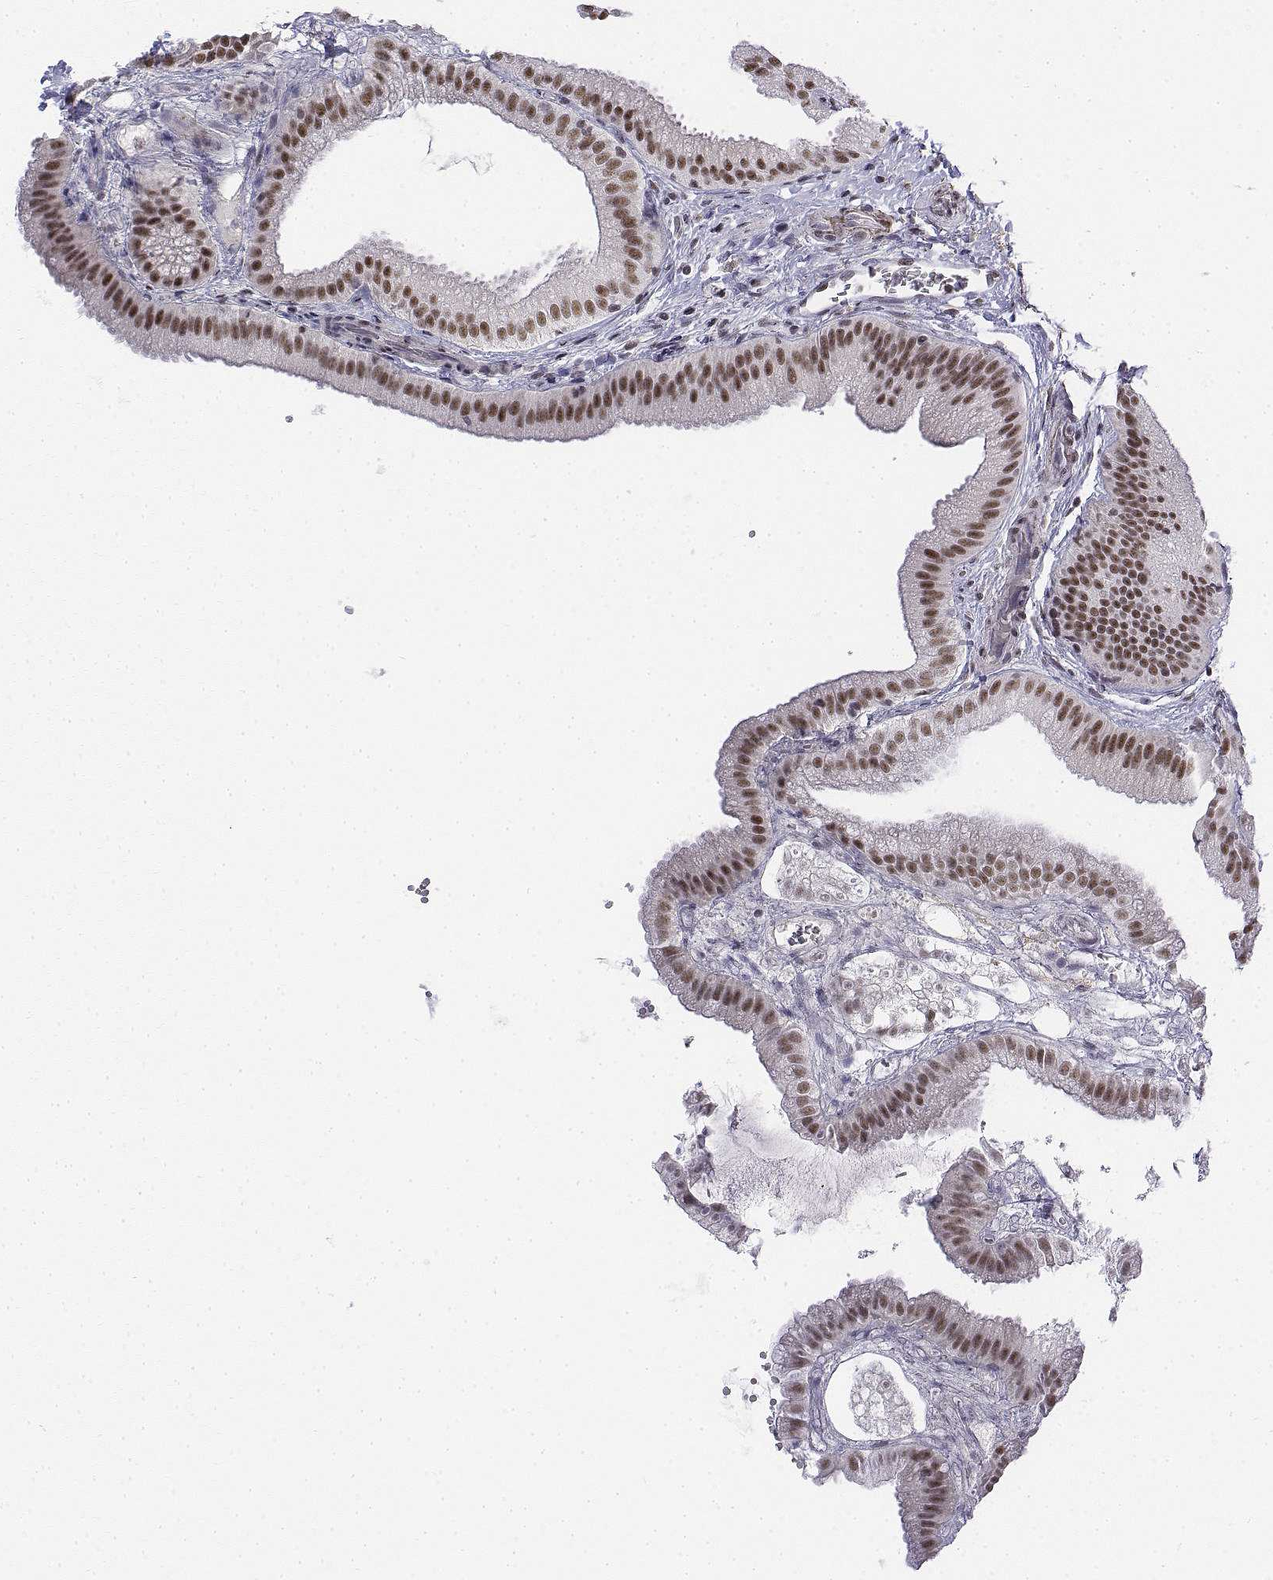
{"staining": {"intensity": "moderate", "quantity": ">75%", "location": "nuclear"}, "tissue": "gallbladder", "cell_type": "Glandular cells", "image_type": "normal", "snomed": [{"axis": "morphology", "description": "Normal tissue, NOS"}, {"axis": "topography", "description": "Gallbladder"}], "caption": "The photomicrograph reveals immunohistochemical staining of benign gallbladder. There is moderate nuclear positivity is appreciated in approximately >75% of glandular cells. Using DAB (3,3'-diaminobenzidine) (brown) and hematoxylin (blue) stains, captured at high magnification using brightfield microscopy.", "gene": "SETD1A", "patient": {"sex": "female", "age": 63}}